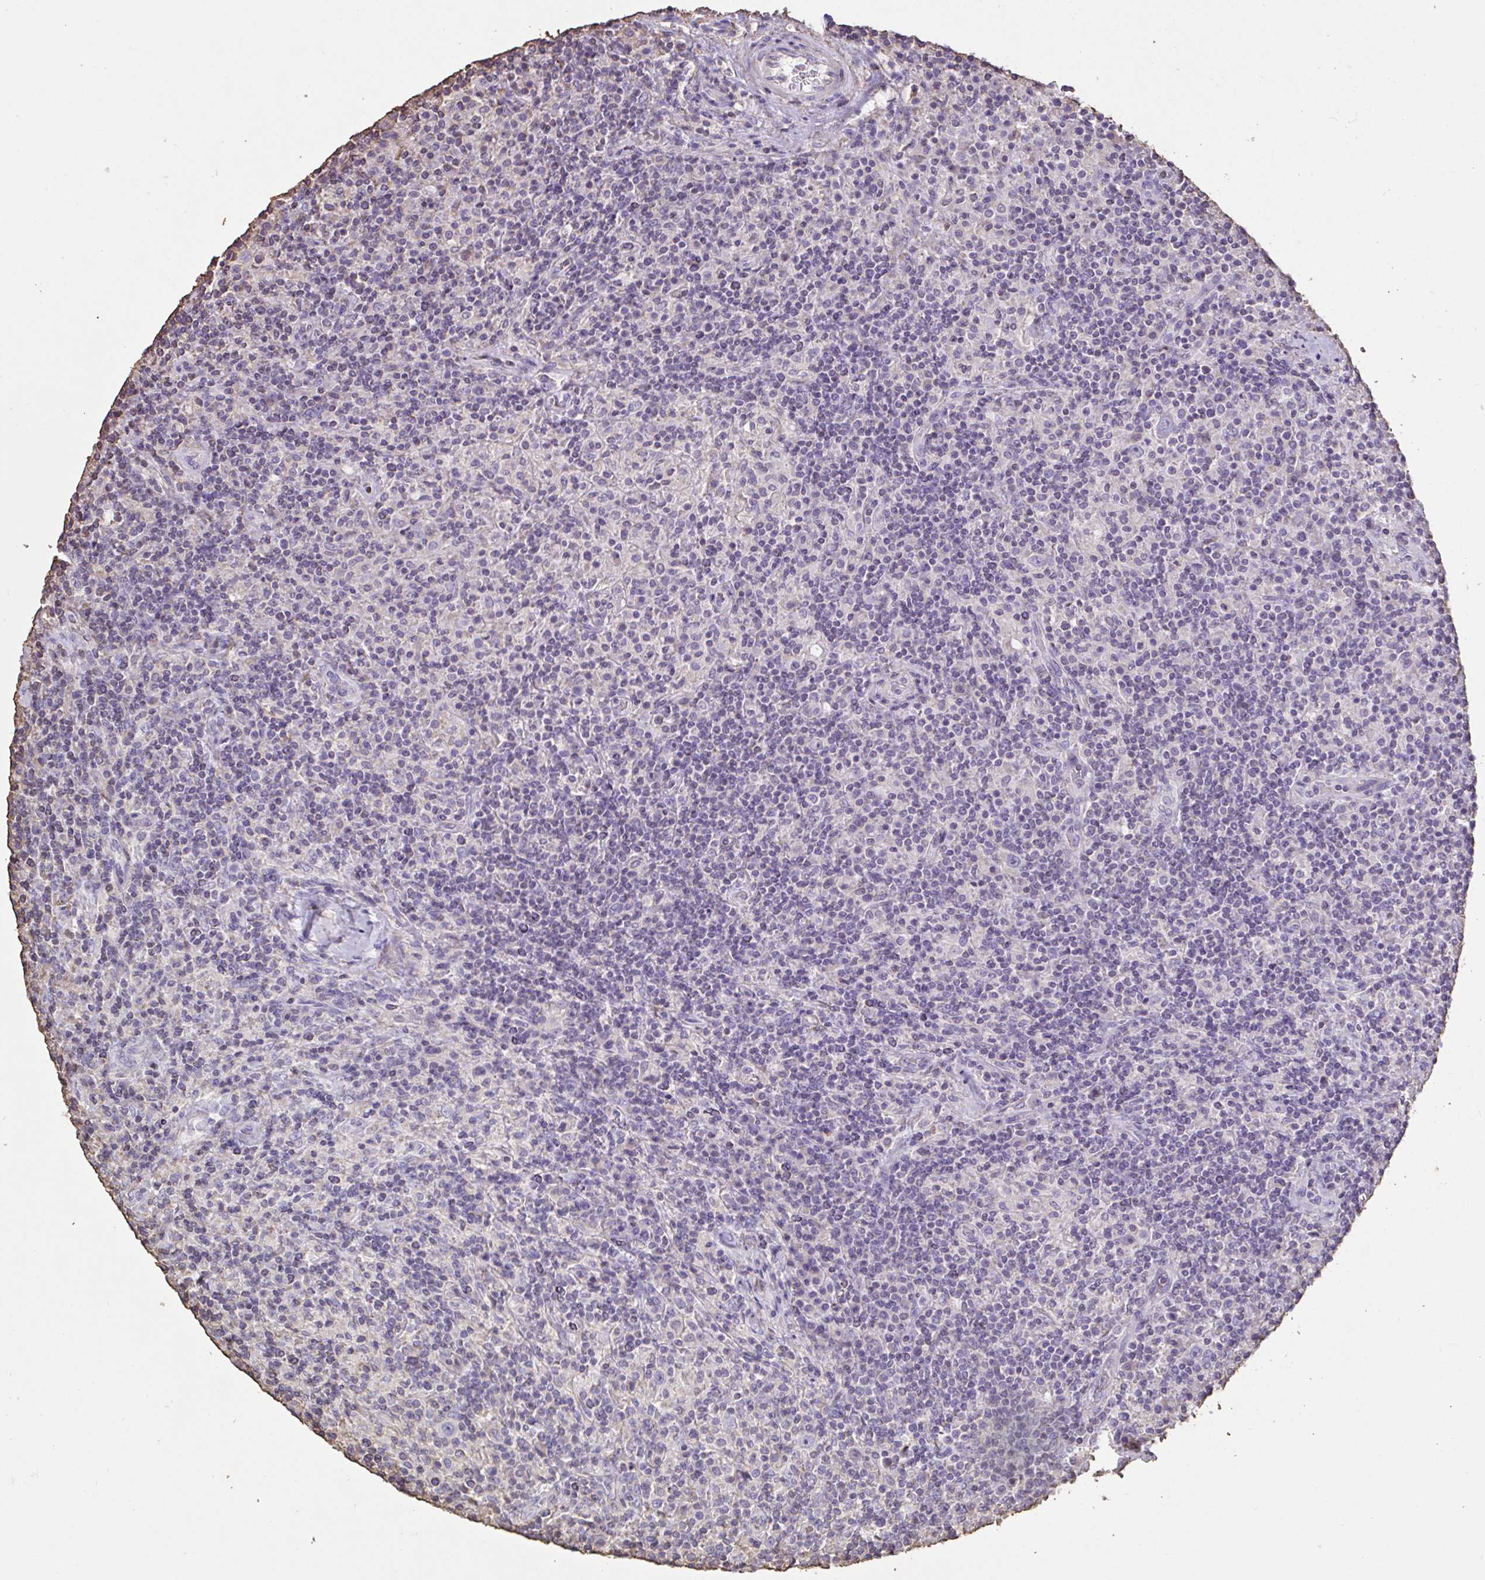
{"staining": {"intensity": "negative", "quantity": "none", "location": "none"}, "tissue": "lymphoma", "cell_type": "Tumor cells", "image_type": "cancer", "snomed": [{"axis": "morphology", "description": "Hodgkin's disease, NOS"}, {"axis": "topography", "description": "Lymph node"}], "caption": "A micrograph of human lymphoma is negative for staining in tumor cells.", "gene": "IL23R", "patient": {"sex": "male", "age": 70}}